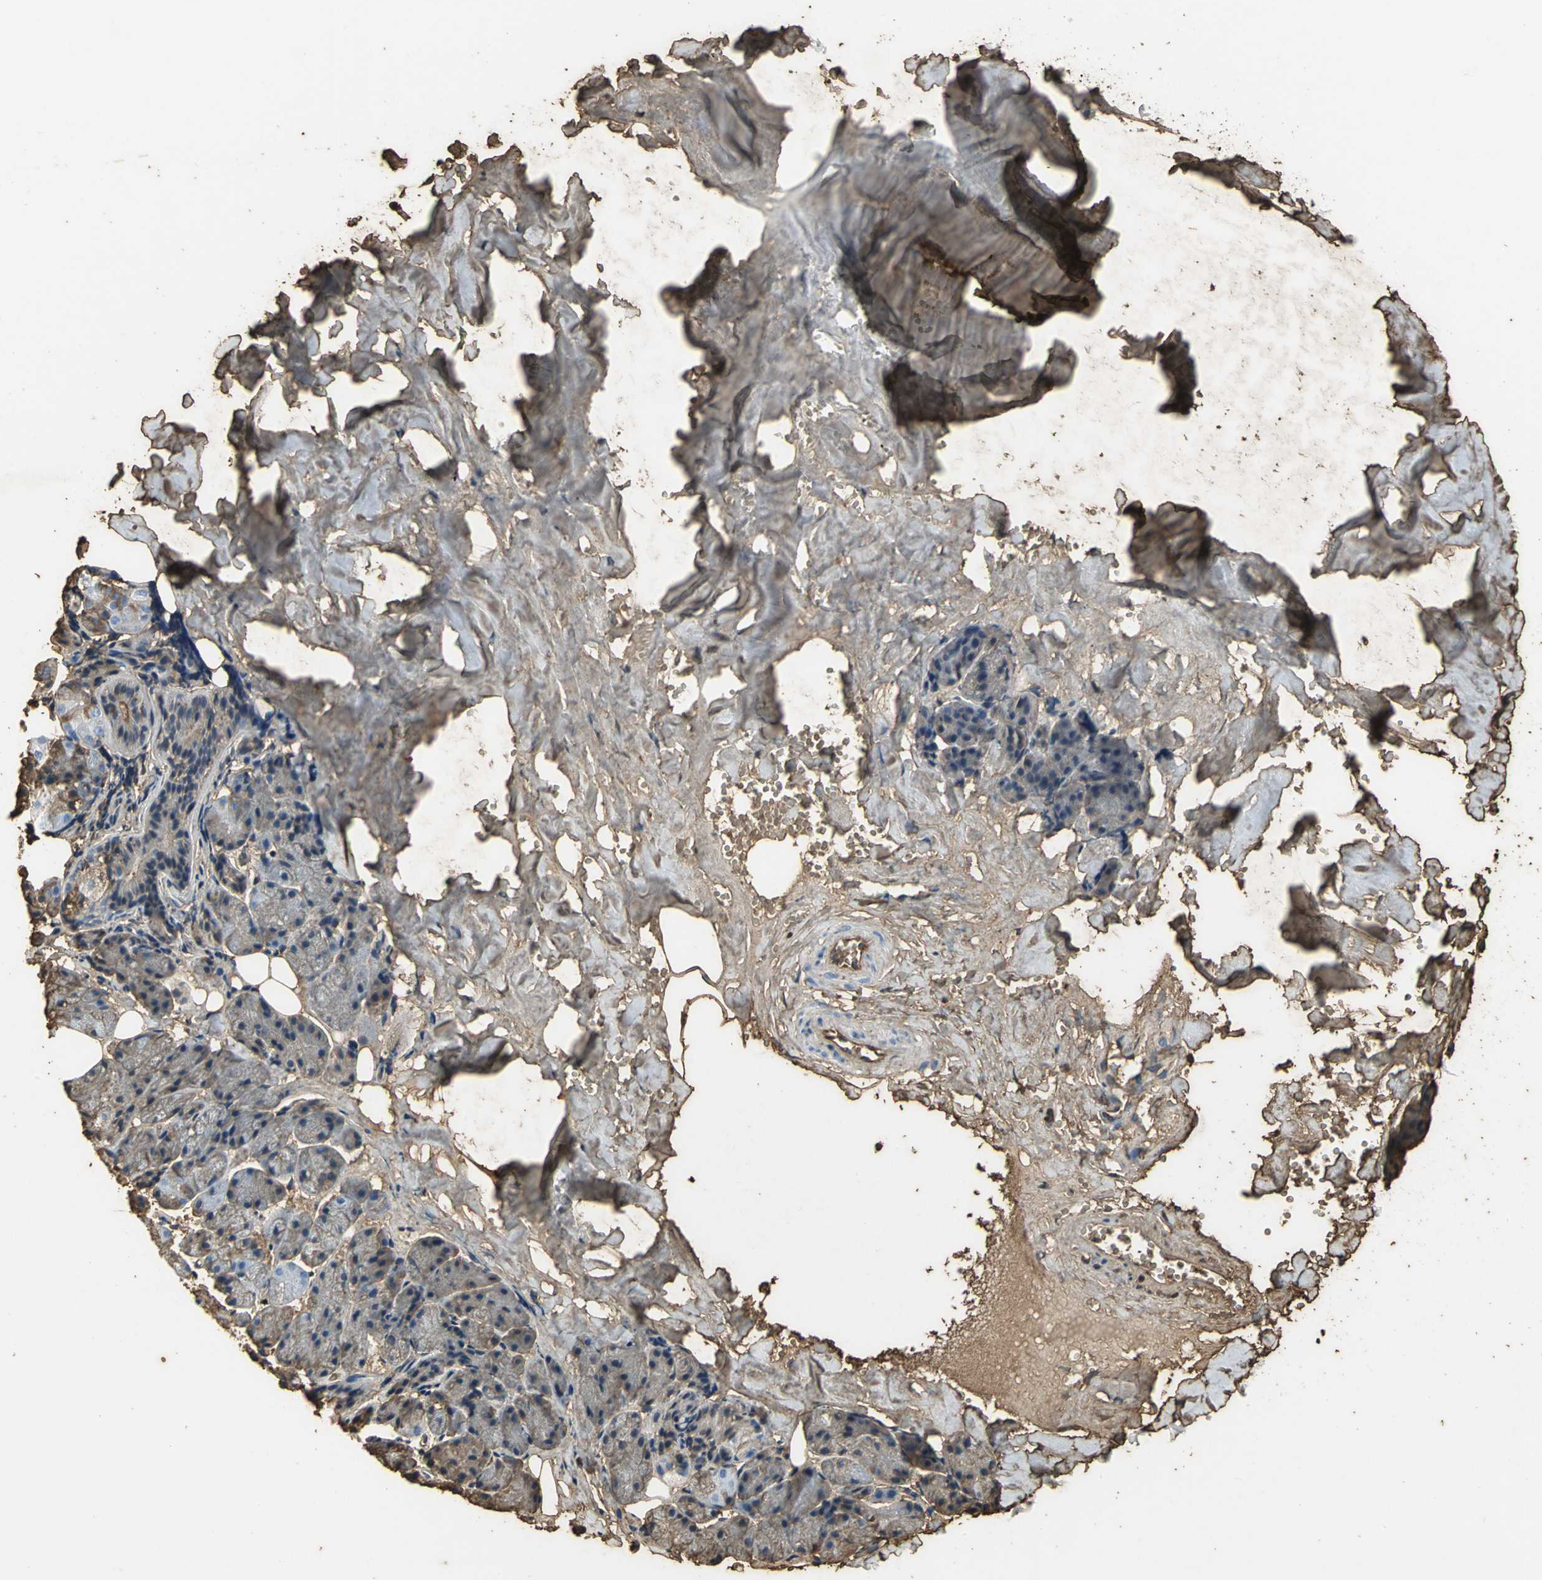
{"staining": {"intensity": "moderate", "quantity": "<25%", "location": "cytoplasmic/membranous"}, "tissue": "salivary gland", "cell_type": "Glandular cells", "image_type": "normal", "snomed": [{"axis": "morphology", "description": "Normal tissue, NOS"}, {"axis": "morphology", "description": "Adenoma, NOS"}, {"axis": "topography", "description": "Salivary gland"}], "caption": "Unremarkable salivary gland demonstrates moderate cytoplasmic/membranous positivity in about <25% of glandular cells, visualized by immunohistochemistry. (DAB IHC with brightfield microscopy, high magnification).", "gene": "TREM1", "patient": {"sex": "female", "age": 32}}